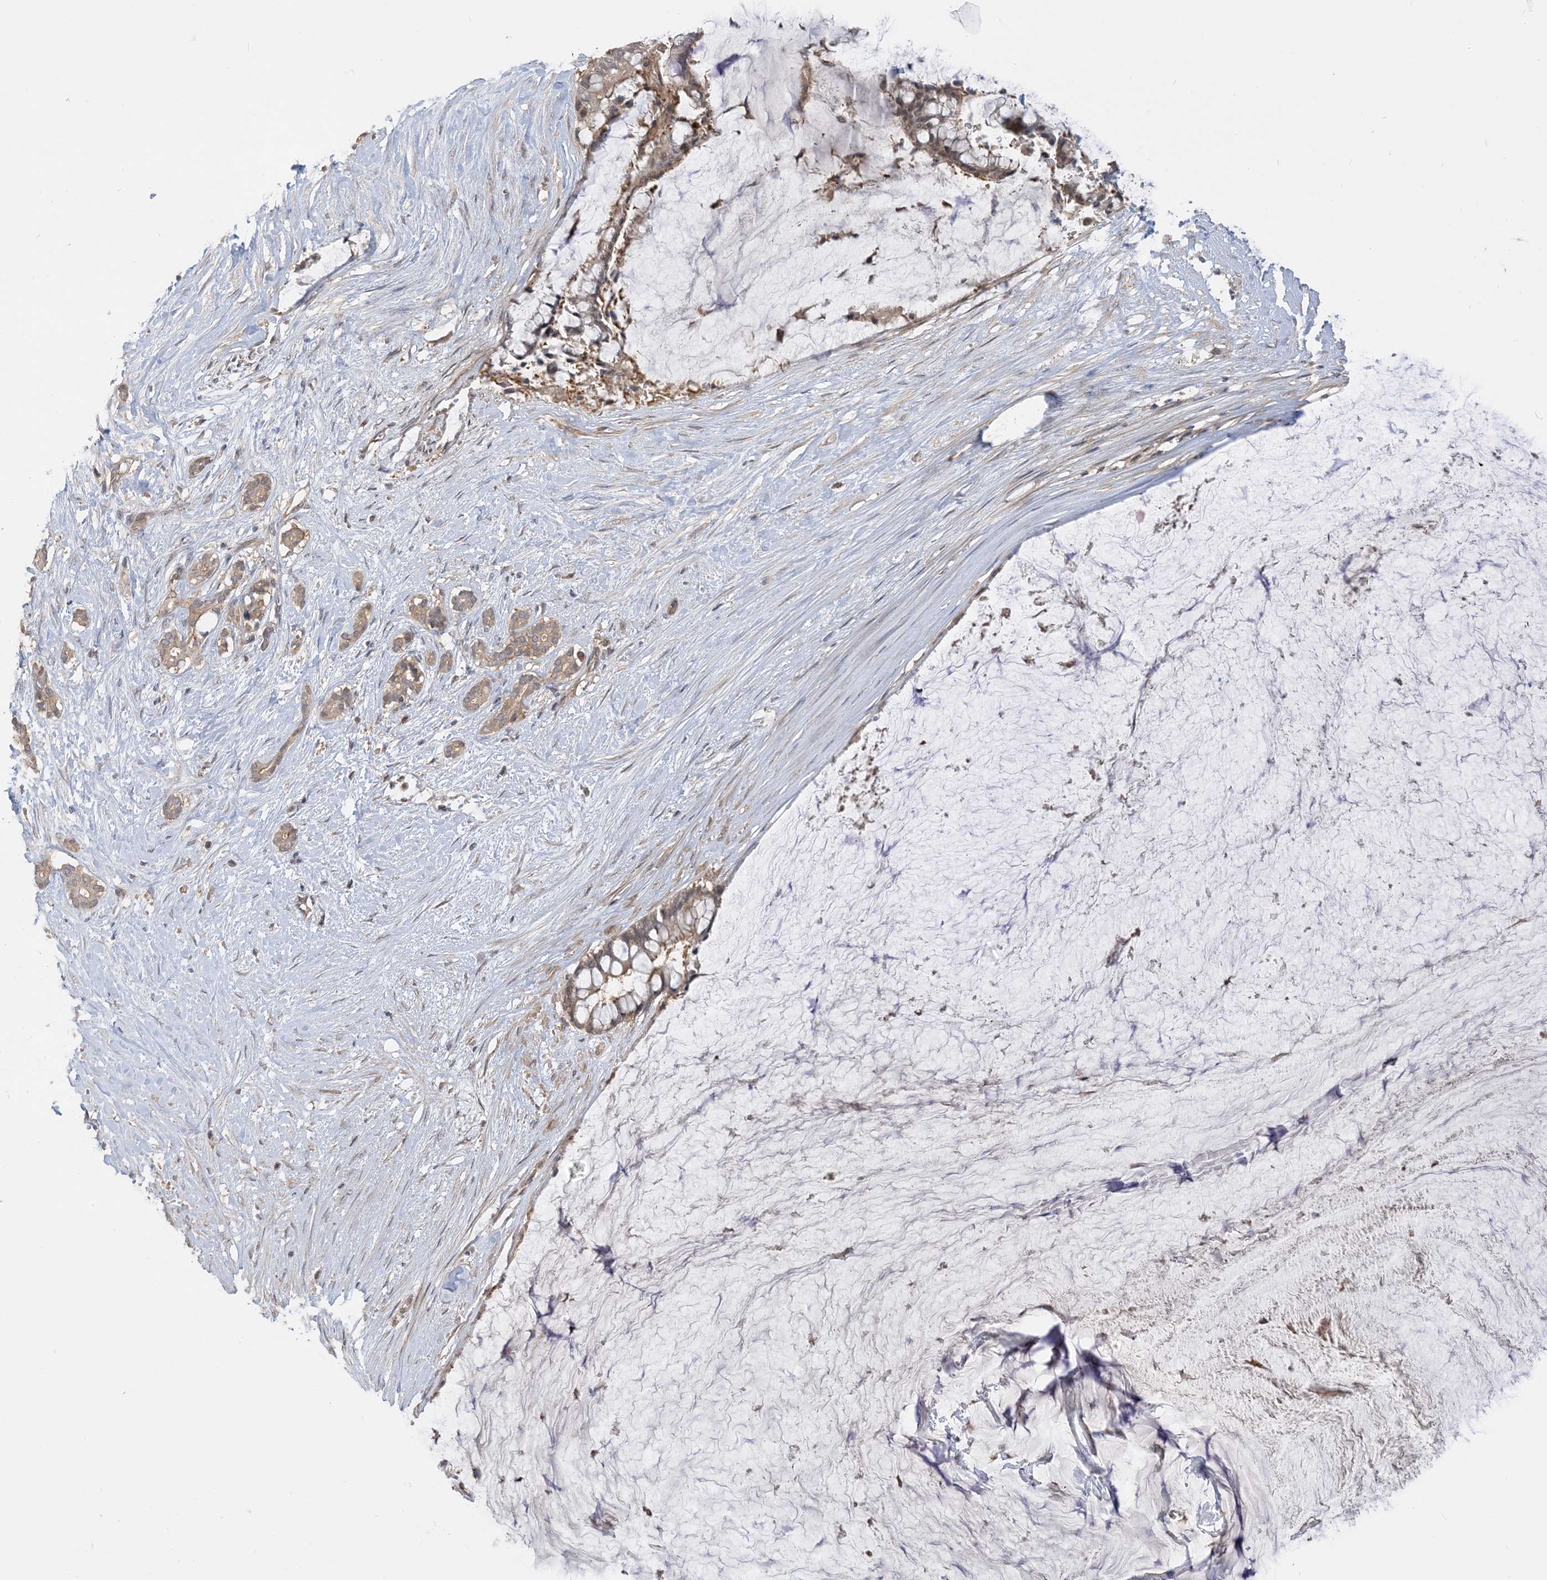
{"staining": {"intensity": "weak", "quantity": ">75%", "location": "cytoplasmic/membranous"}, "tissue": "pancreatic cancer", "cell_type": "Tumor cells", "image_type": "cancer", "snomed": [{"axis": "morphology", "description": "Adenocarcinoma, NOS"}, {"axis": "topography", "description": "Pancreas"}], "caption": "An IHC histopathology image of neoplastic tissue is shown. Protein staining in brown highlights weak cytoplasmic/membranous positivity in pancreatic cancer (adenocarcinoma) within tumor cells.", "gene": "WDR26", "patient": {"sex": "male", "age": 41}}